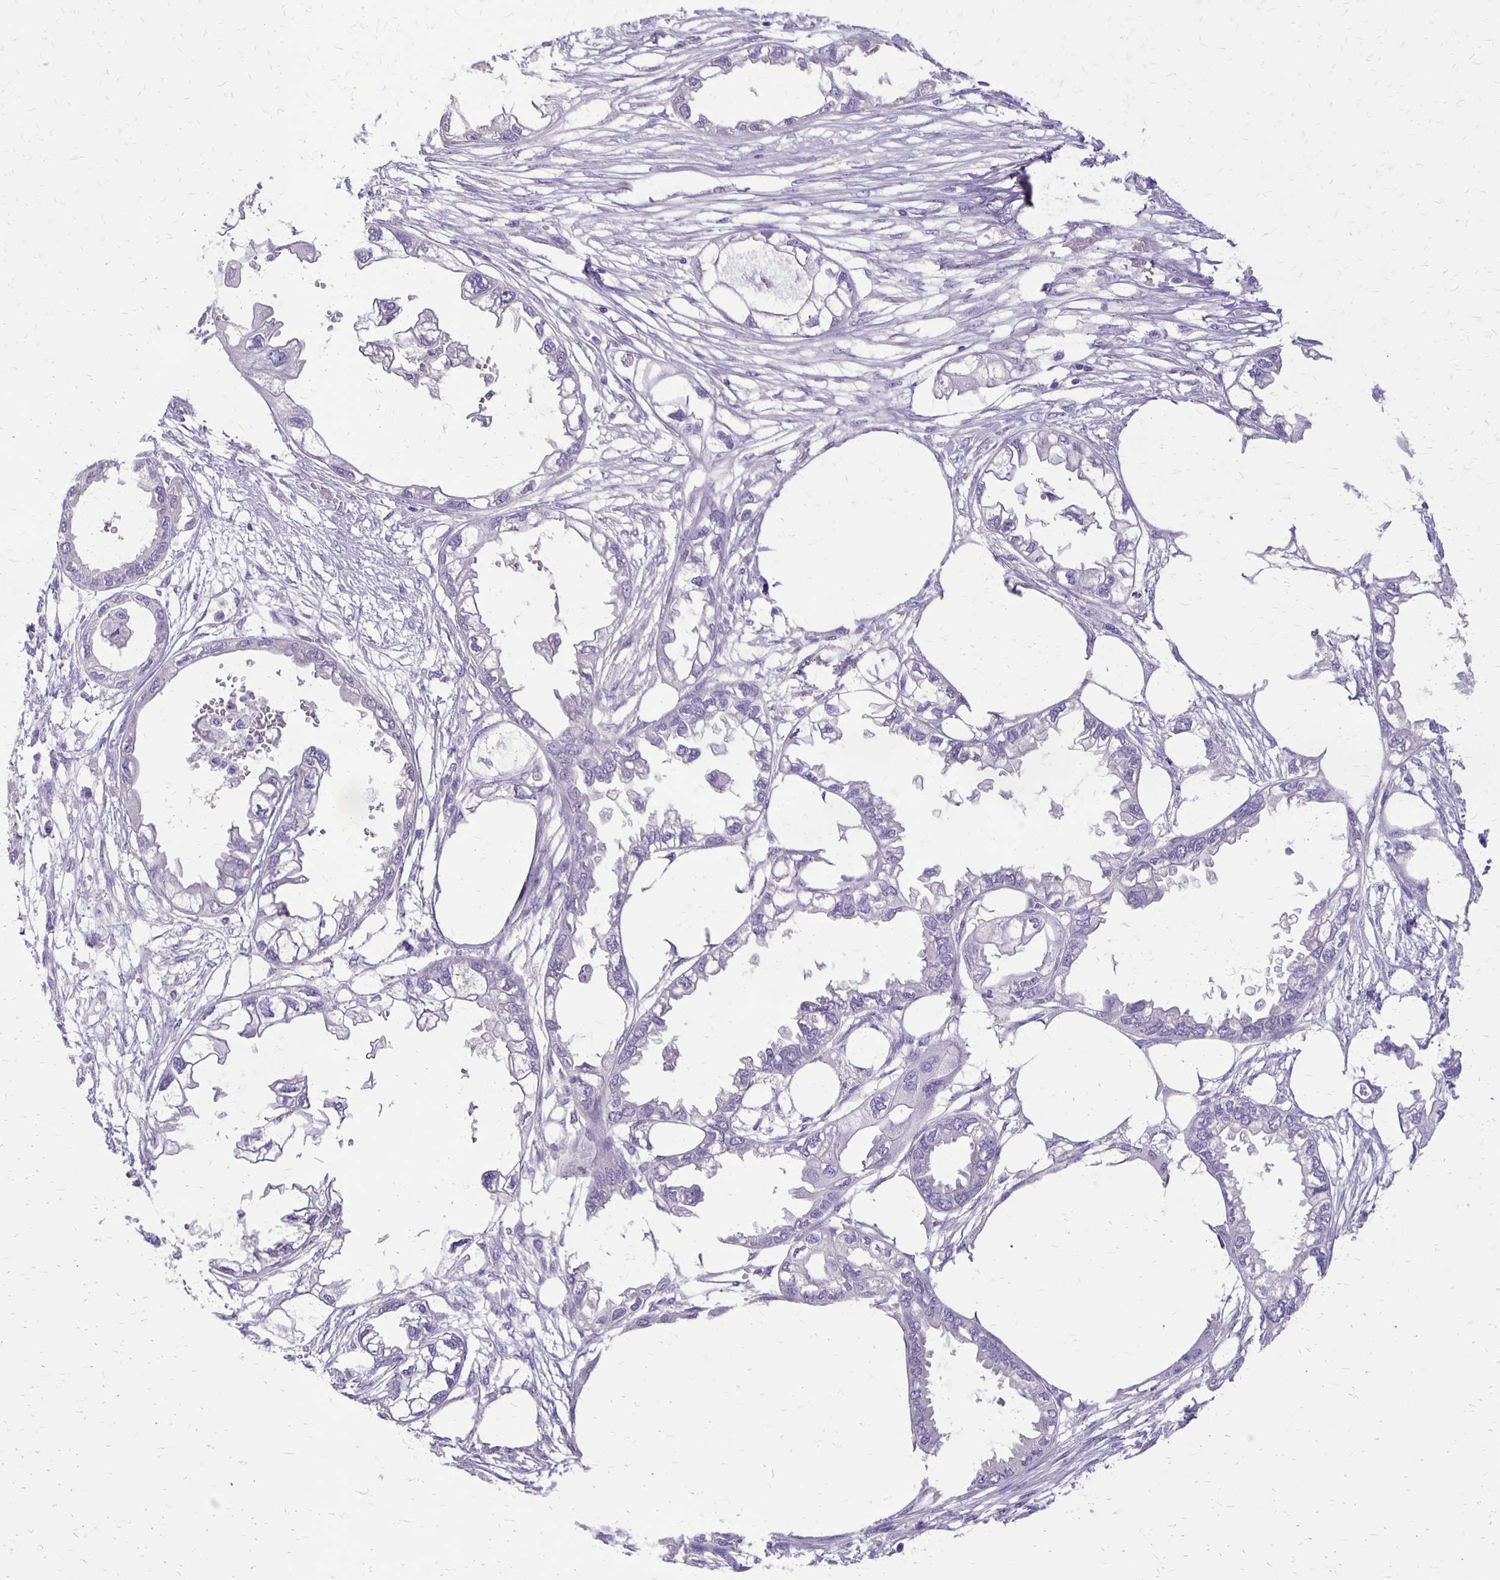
{"staining": {"intensity": "negative", "quantity": "none", "location": "none"}, "tissue": "endometrial cancer", "cell_type": "Tumor cells", "image_type": "cancer", "snomed": [{"axis": "morphology", "description": "Adenocarcinoma, NOS"}, {"axis": "morphology", "description": "Adenocarcinoma, metastatic, NOS"}, {"axis": "topography", "description": "Adipose tissue"}, {"axis": "topography", "description": "Endometrium"}], "caption": "Endometrial metastatic adenocarcinoma stained for a protein using IHC demonstrates no staining tumor cells.", "gene": "ANKRD45", "patient": {"sex": "female", "age": 67}}